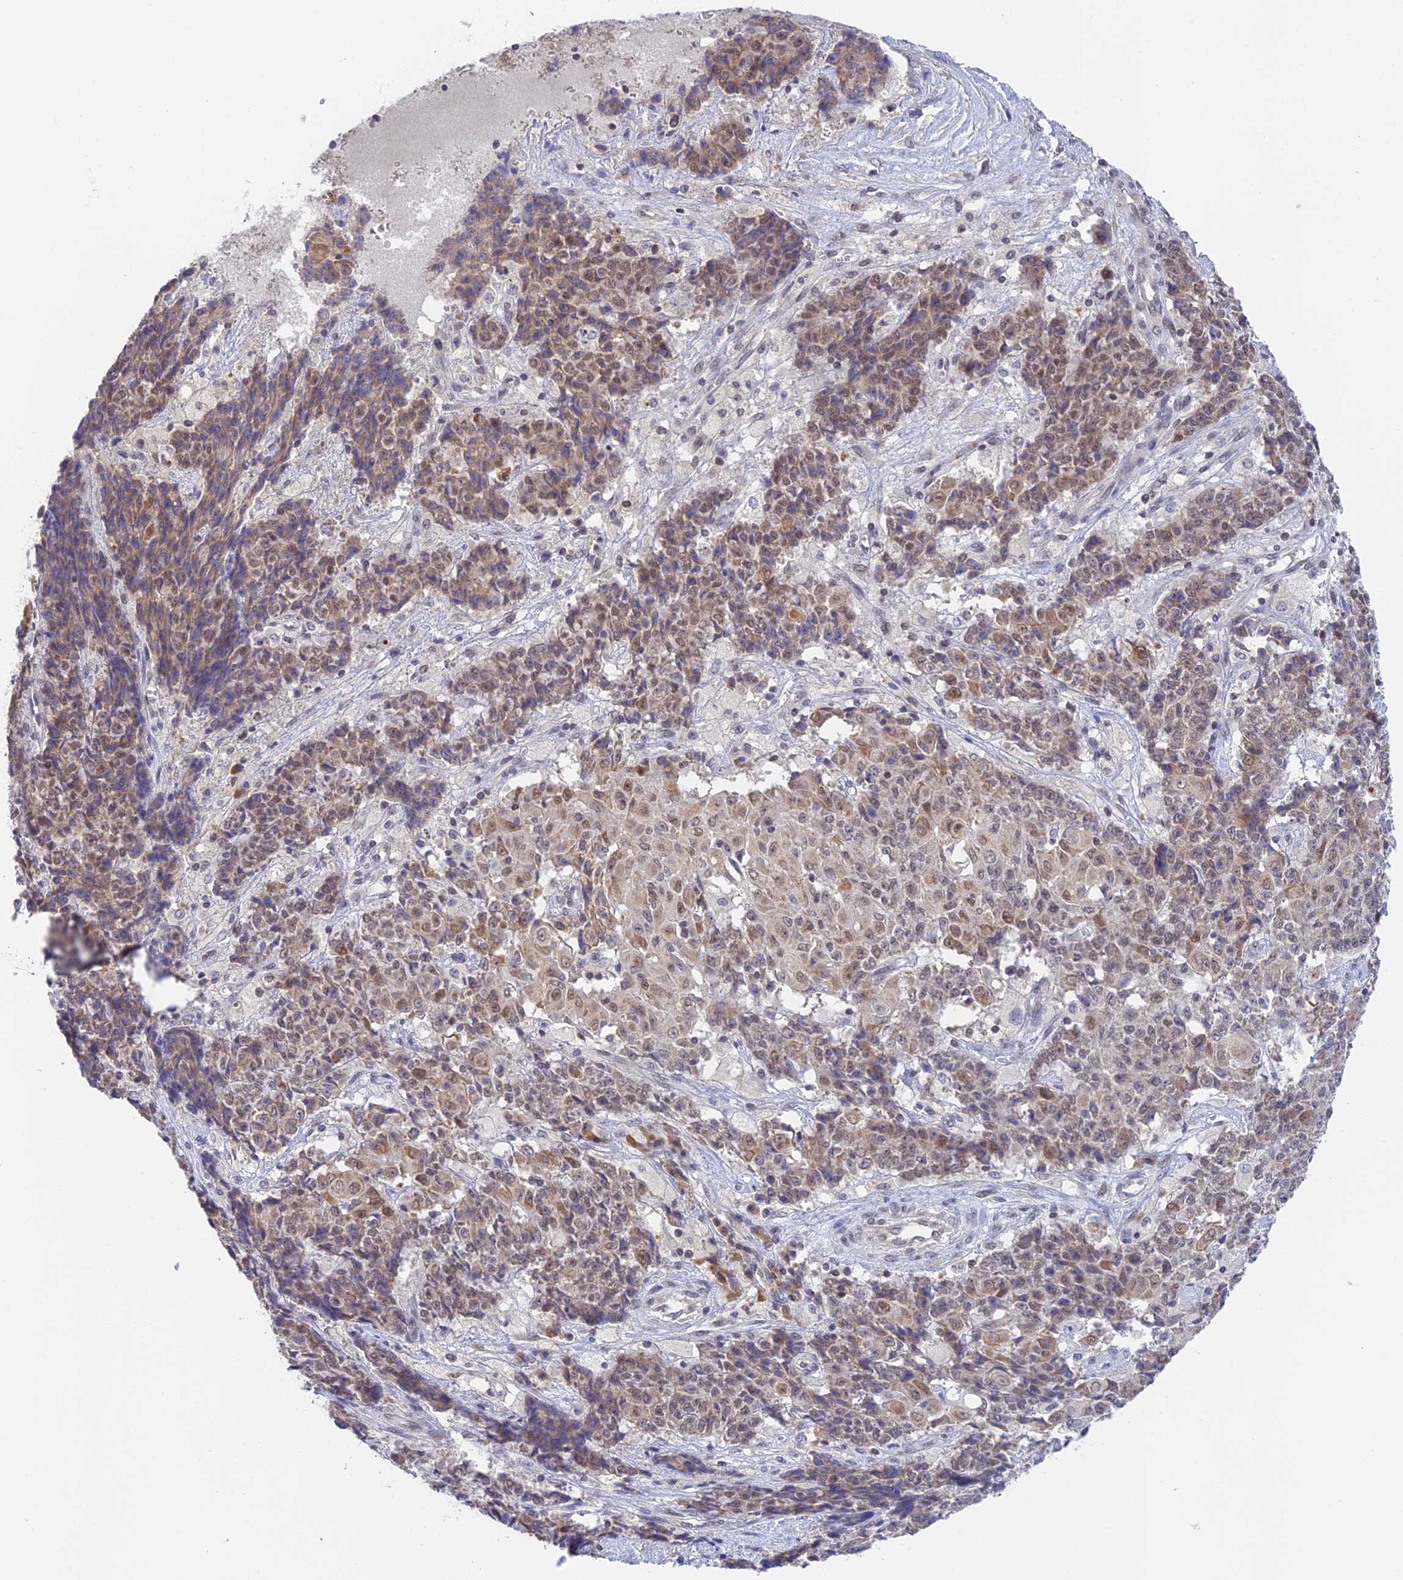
{"staining": {"intensity": "weak", "quantity": ">75%", "location": "cytoplasmic/membranous"}, "tissue": "ovarian cancer", "cell_type": "Tumor cells", "image_type": "cancer", "snomed": [{"axis": "morphology", "description": "Carcinoma, endometroid"}, {"axis": "topography", "description": "Ovary"}], "caption": "Ovarian cancer (endometroid carcinoma) stained with a protein marker demonstrates weak staining in tumor cells.", "gene": "PEX16", "patient": {"sex": "female", "age": 42}}